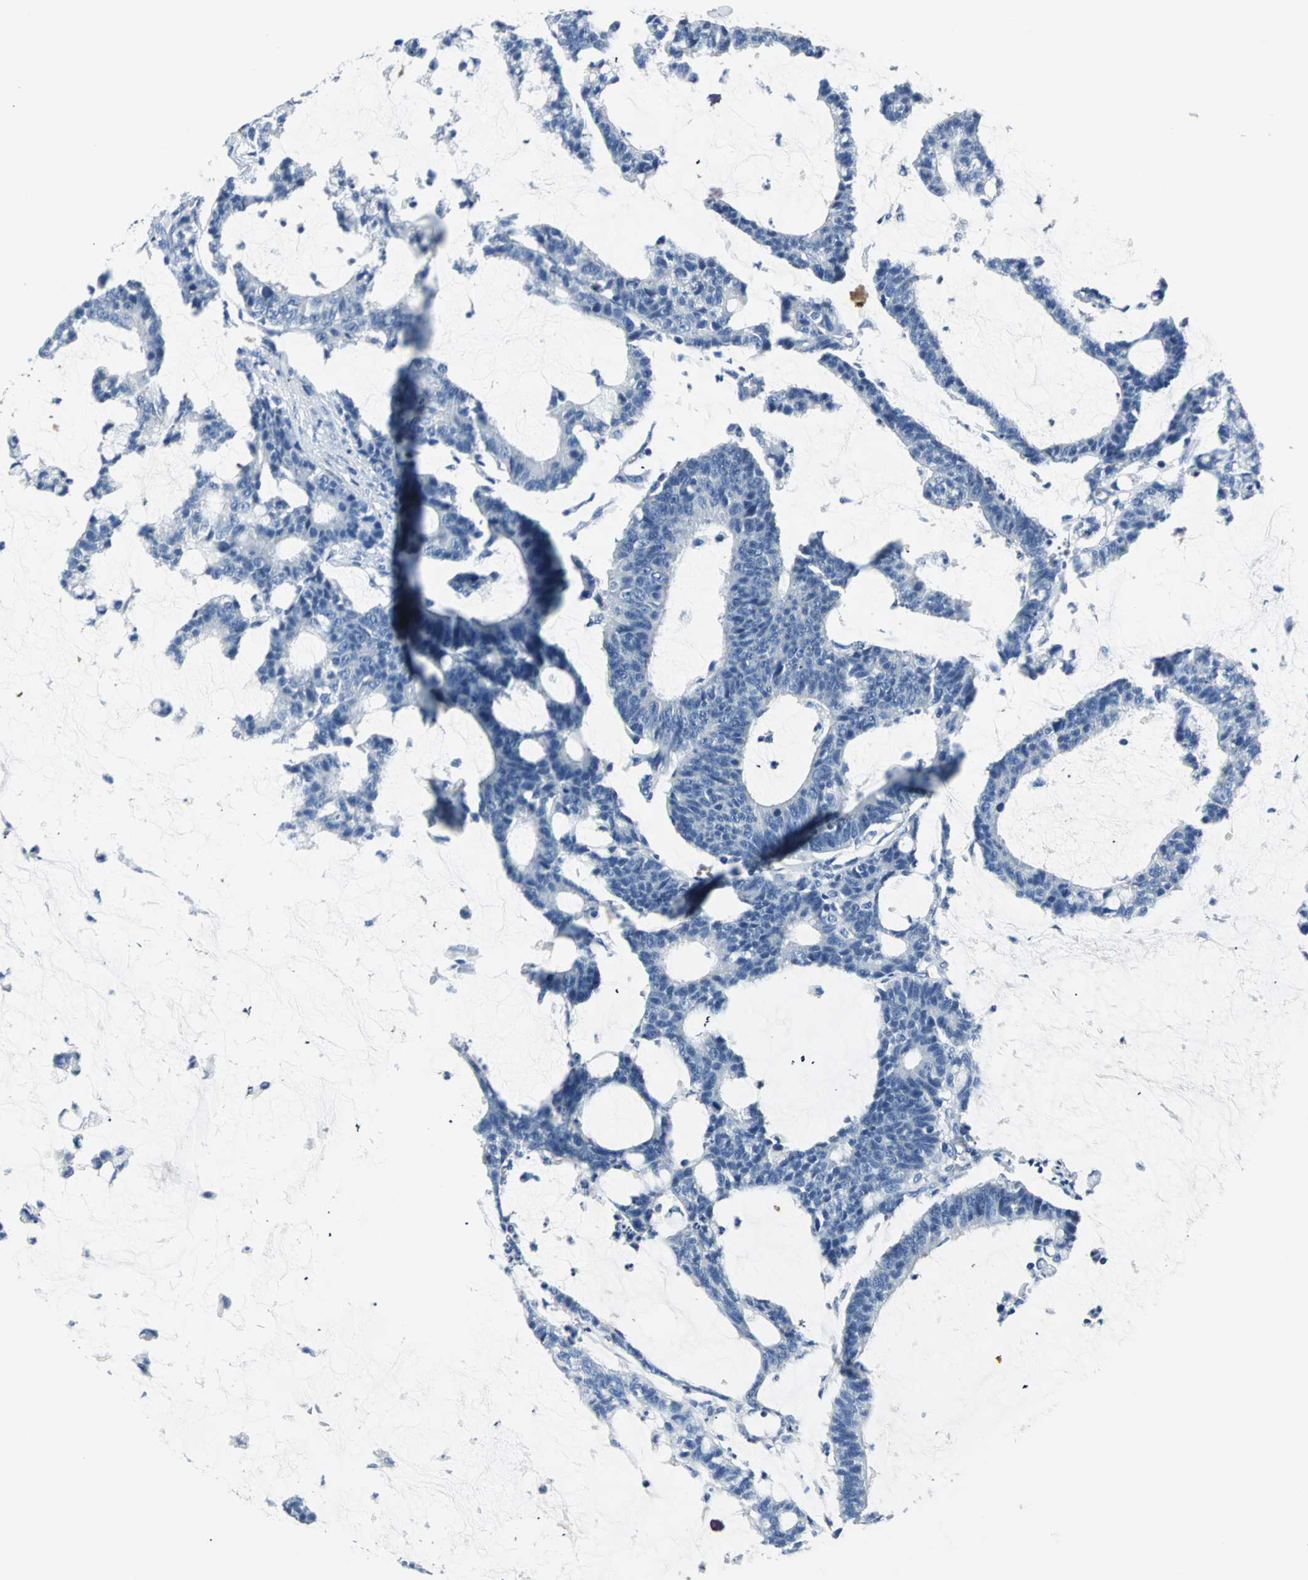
{"staining": {"intensity": "negative", "quantity": "none", "location": "none"}, "tissue": "colorectal cancer", "cell_type": "Tumor cells", "image_type": "cancer", "snomed": [{"axis": "morphology", "description": "Adenocarcinoma, NOS"}, {"axis": "topography", "description": "Colon"}], "caption": "Protein analysis of colorectal adenocarcinoma displays no significant staining in tumor cells. The staining is performed using DAB (3,3'-diaminobenzidine) brown chromogen with nuclei counter-stained in using hematoxylin.", "gene": "RIPOR1", "patient": {"sex": "female", "age": 84}}